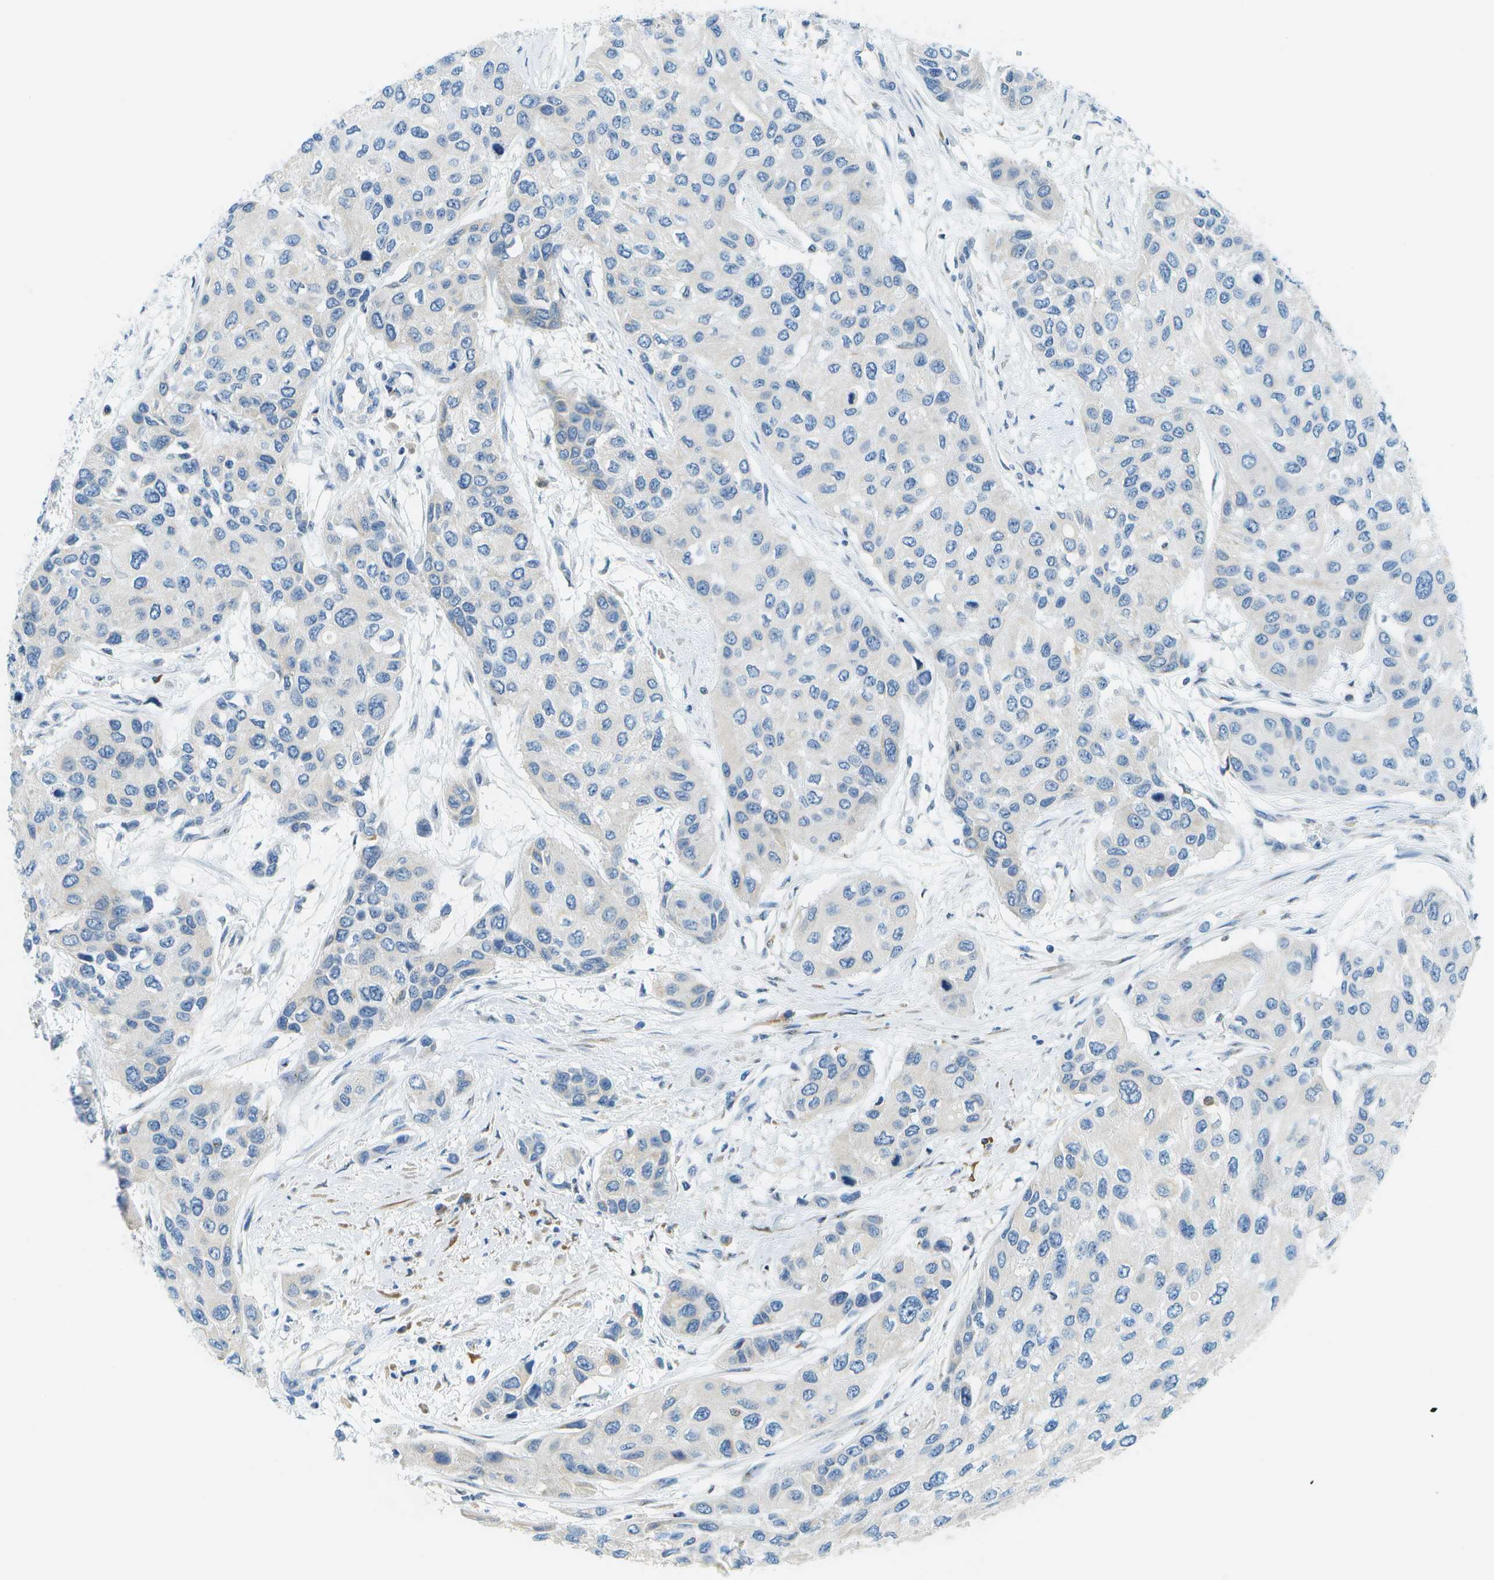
{"staining": {"intensity": "negative", "quantity": "none", "location": "none"}, "tissue": "urothelial cancer", "cell_type": "Tumor cells", "image_type": "cancer", "snomed": [{"axis": "morphology", "description": "Urothelial carcinoma, High grade"}, {"axis": "topography", "description": "Urinary bladder"}], "caption": "There is no significant positivity in tumor cells of urothelial cancer.", "gene": "PTGIS", "patient": {"sex": "female", "age": 56}}